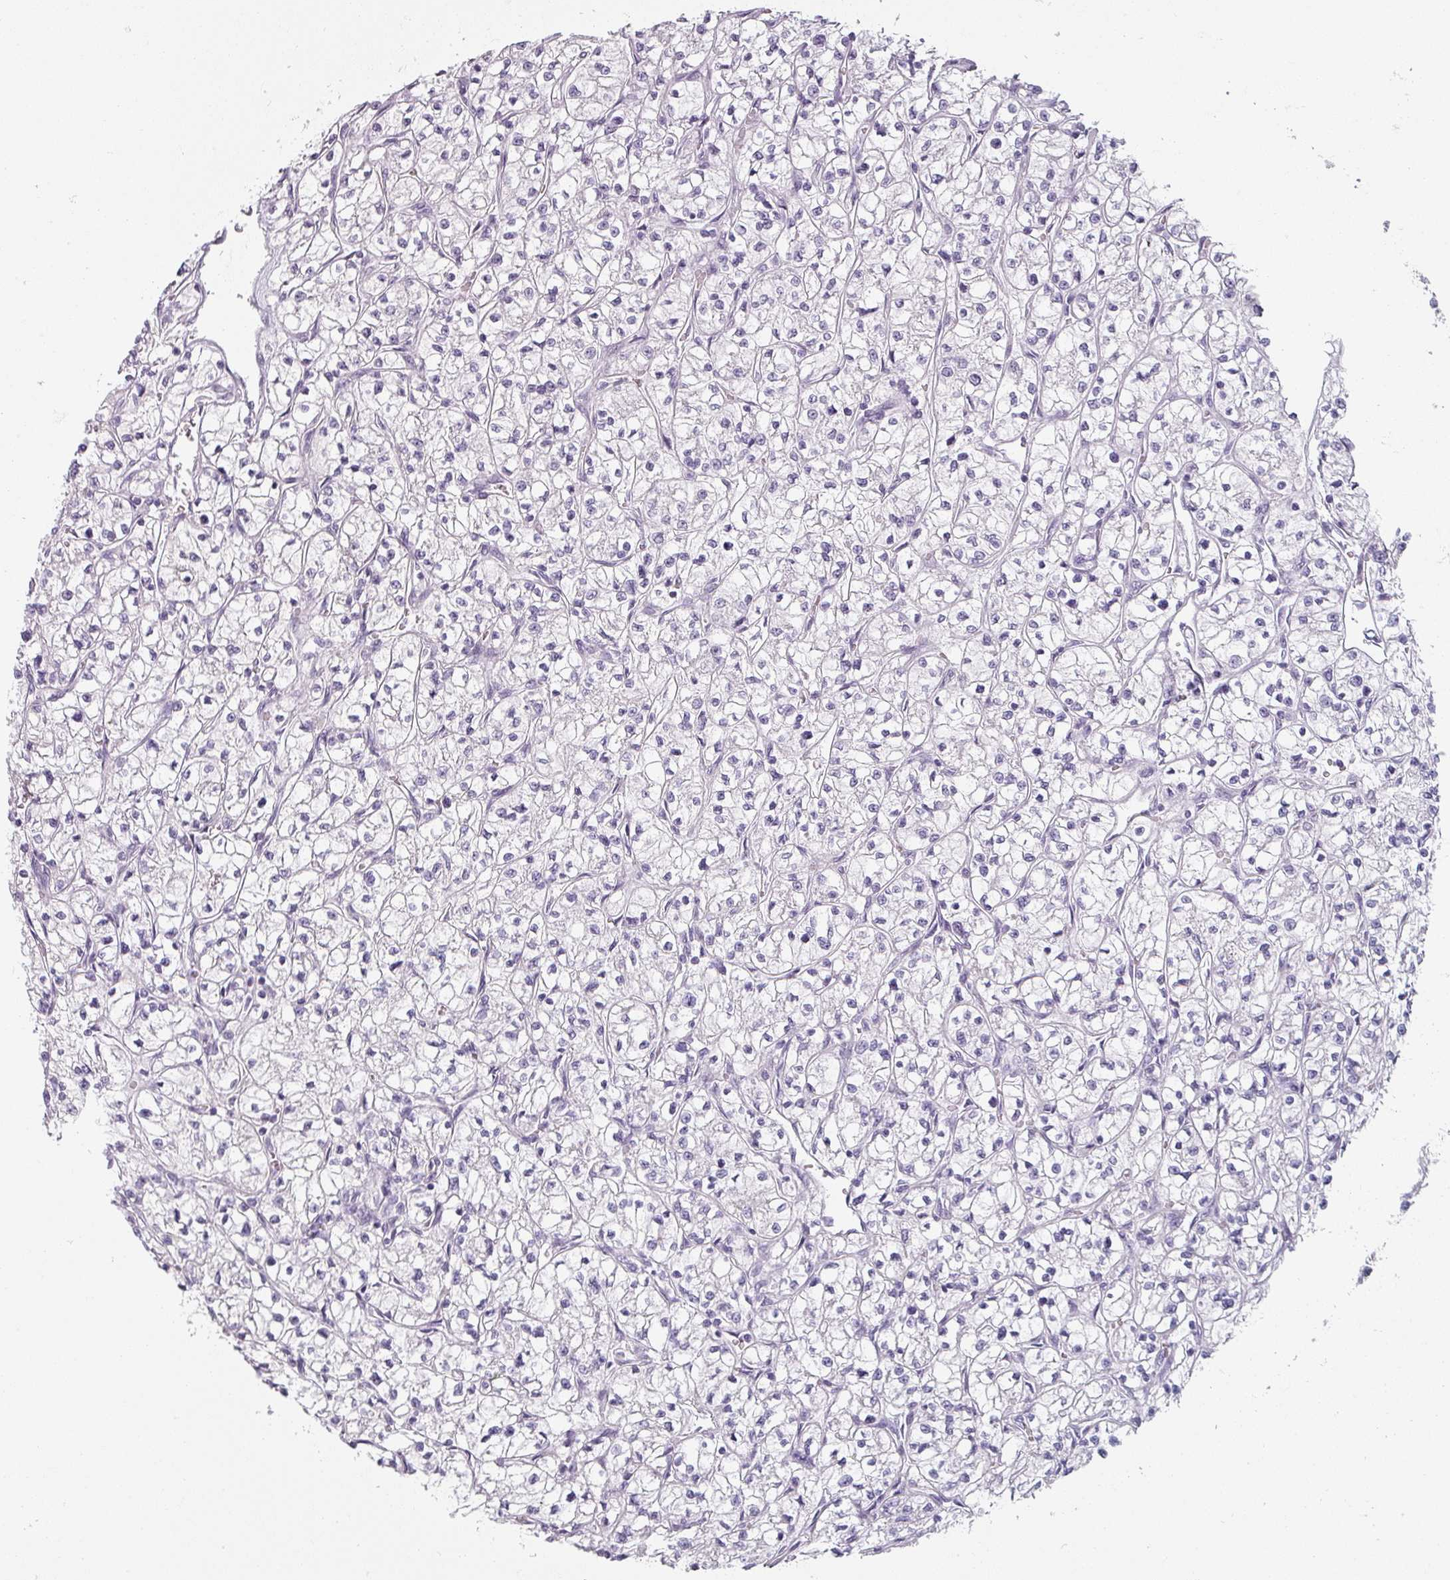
{"staining": {"intensity": "negative", "quantity": "none", "location": "none"}, "tissue": "renal cancer", "cell_type": "Tumor cells", "image_type": "cancer", "snomed": [{"axis": "morphology", "description": "Adenocarcinoma, NOS"}, {"axis": "topography", "description": "Kidney"}], "caption": "There is no significant positivity in tumor cells of adenocarcinoma (renal). The staining was performed using DAB (3,3'-diaminobenzidine) to visualize the protein expression in brown, while the nuclei were stained in blue with hematoxylin (Magnification: 20x).", "gene": "SFTPA1", "patient": {"sex": "female", "age": 64}}